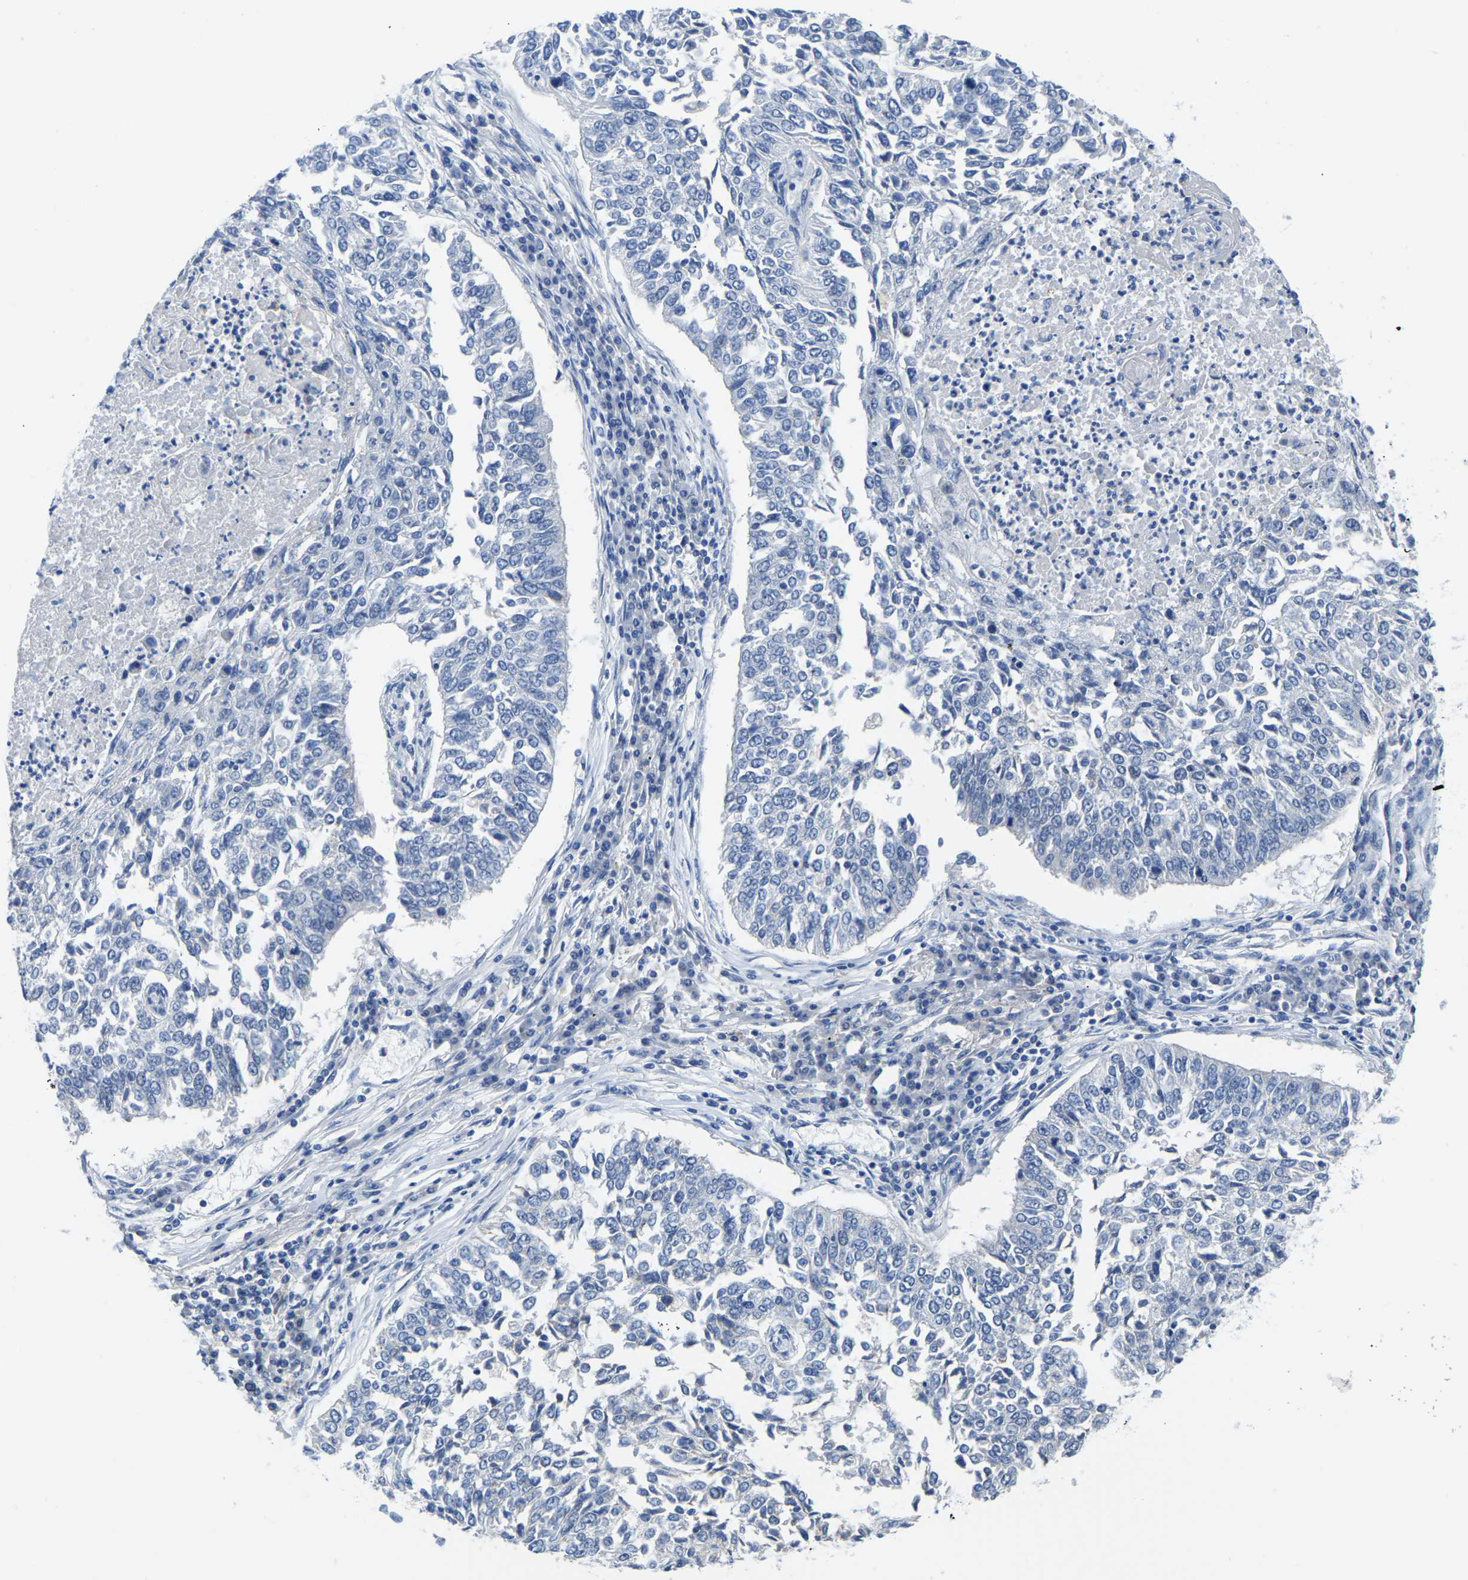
{"staining": {"intensity": "negative", "quantity": "none", "location": "none"}, "tissue": "lung cancer", "cell_type": "Tumor cells", "image_type": "cancer", "snomed": [{"axis": "morphology", "description": "Normal tissue, NOS"}, {"axis": "morphology", "description": "Squamous cell carcinoma, NOS"}, {"axis": "topography", "description": "Cartilage tissue"}, {"axis": "topography", "description": "Bronchus"}, {"axis": "topography", "description": "Lung"}], "caption": "This micrograph is of lung cancer stained with immunohistochemistry to label a protein in brown with the nuclei are counter-stained blue. There is no staining in tumor cells. (DAB (3,3'-diaminobenzidine) IHC, high magnification).", "gene": "ETFA", "patient": {"sex": "female", "age": 49}}